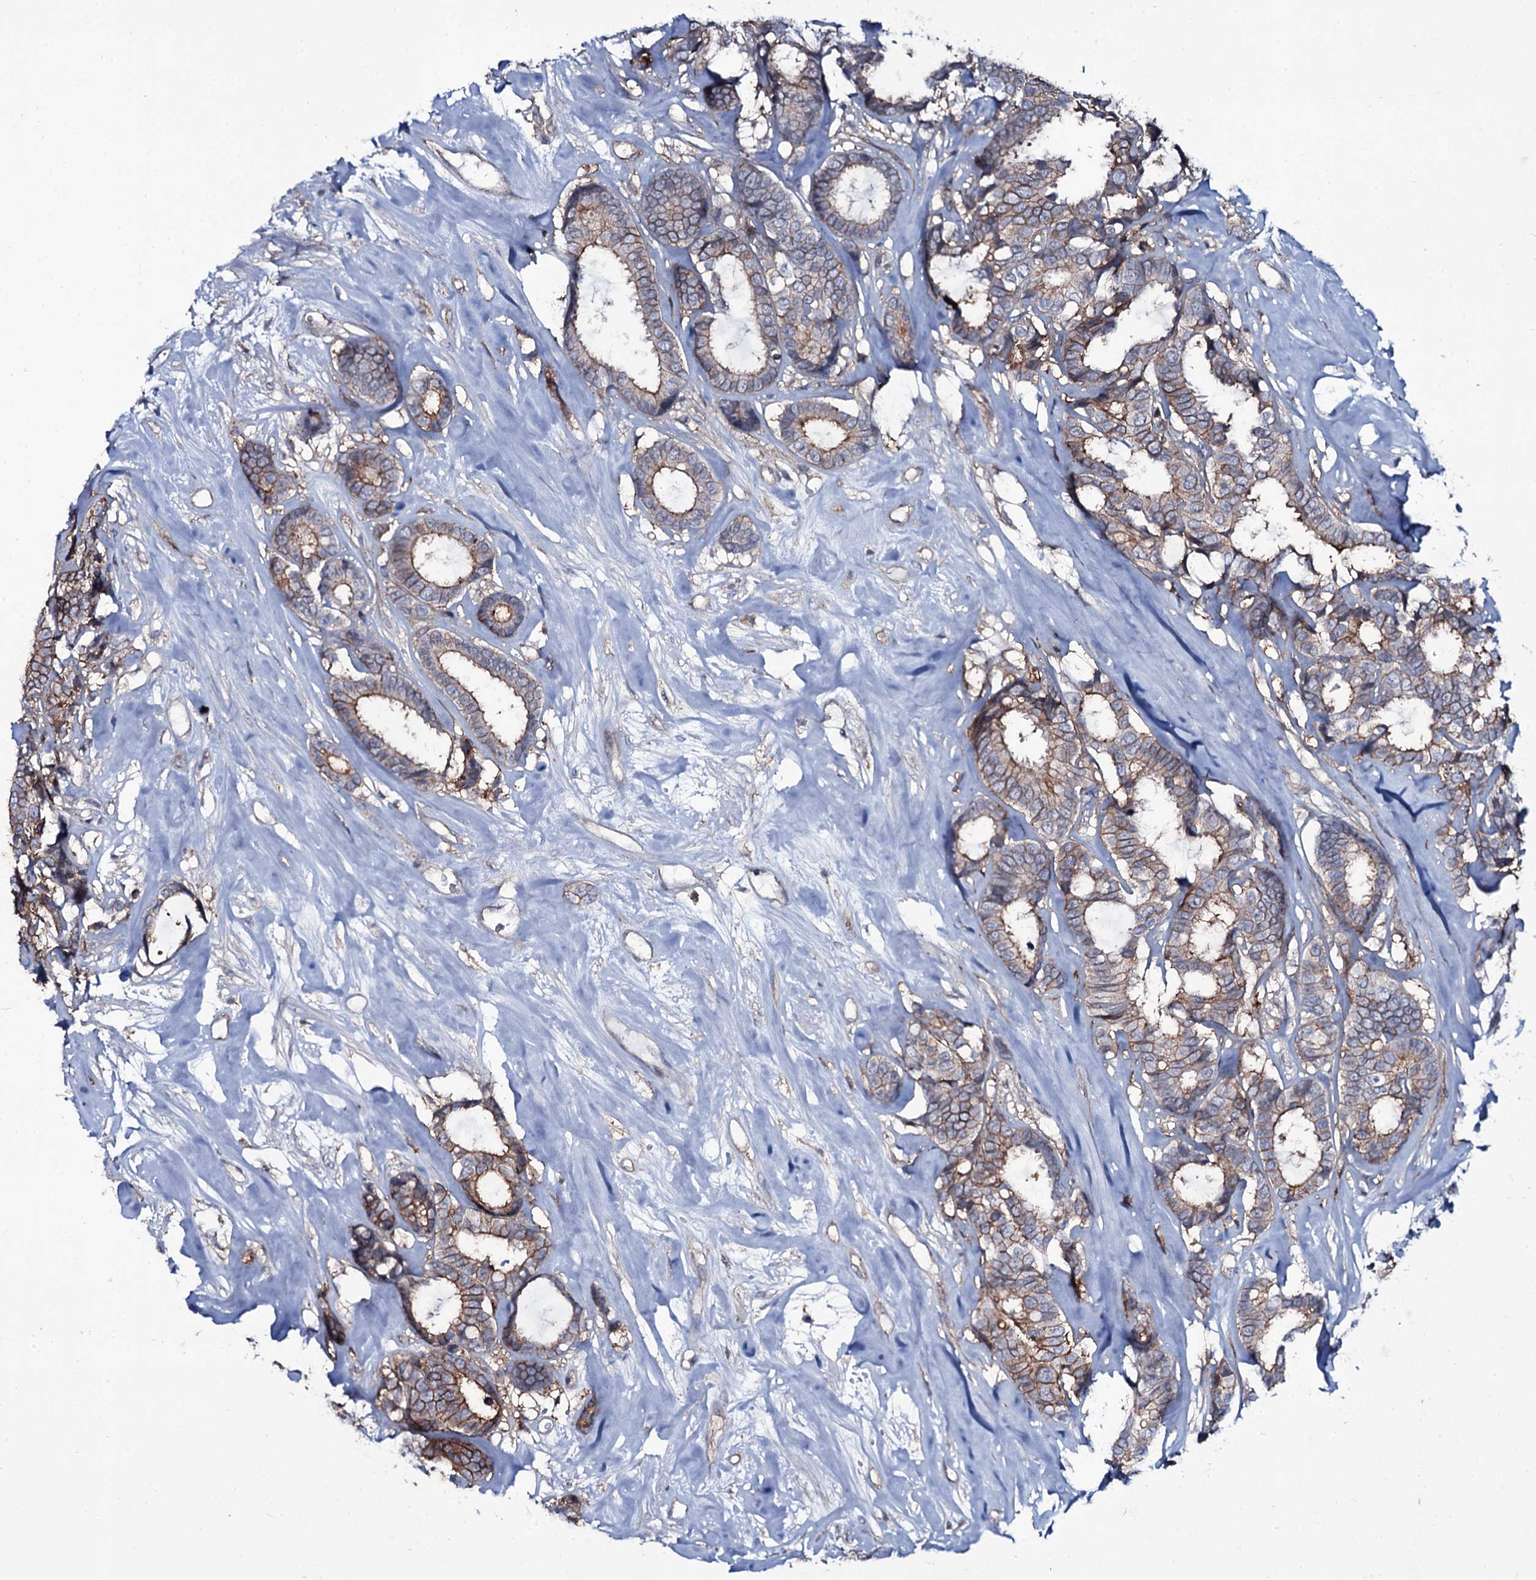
{"staining": {"intensity": "moderate", "quantity": "25%-75%", "location": "cytoplasmic/membranous"}, "tissue": "breast cancer", "cell_type": "Tumor cells", "image_type": "cancer", "snomed": [{"axis": "morphology", "description": "Duct carcinoma"}, {"axis": "topography", "description": "Breast"}], "caption": "Breast invasive ductal carcinoma was stained to show a protein in brown. There is medium levels of moderate cytoplasmic/membranous staining in about 25%-75% of tumor cells. The staining was performed using DAB (3,3'-diaminobenzidine), with brown indicating positive protein expression. Nuclei are stained blue with hematoxylin.", "gene": "SNAP23", "patient": {"sex": "female", "age": 87}}